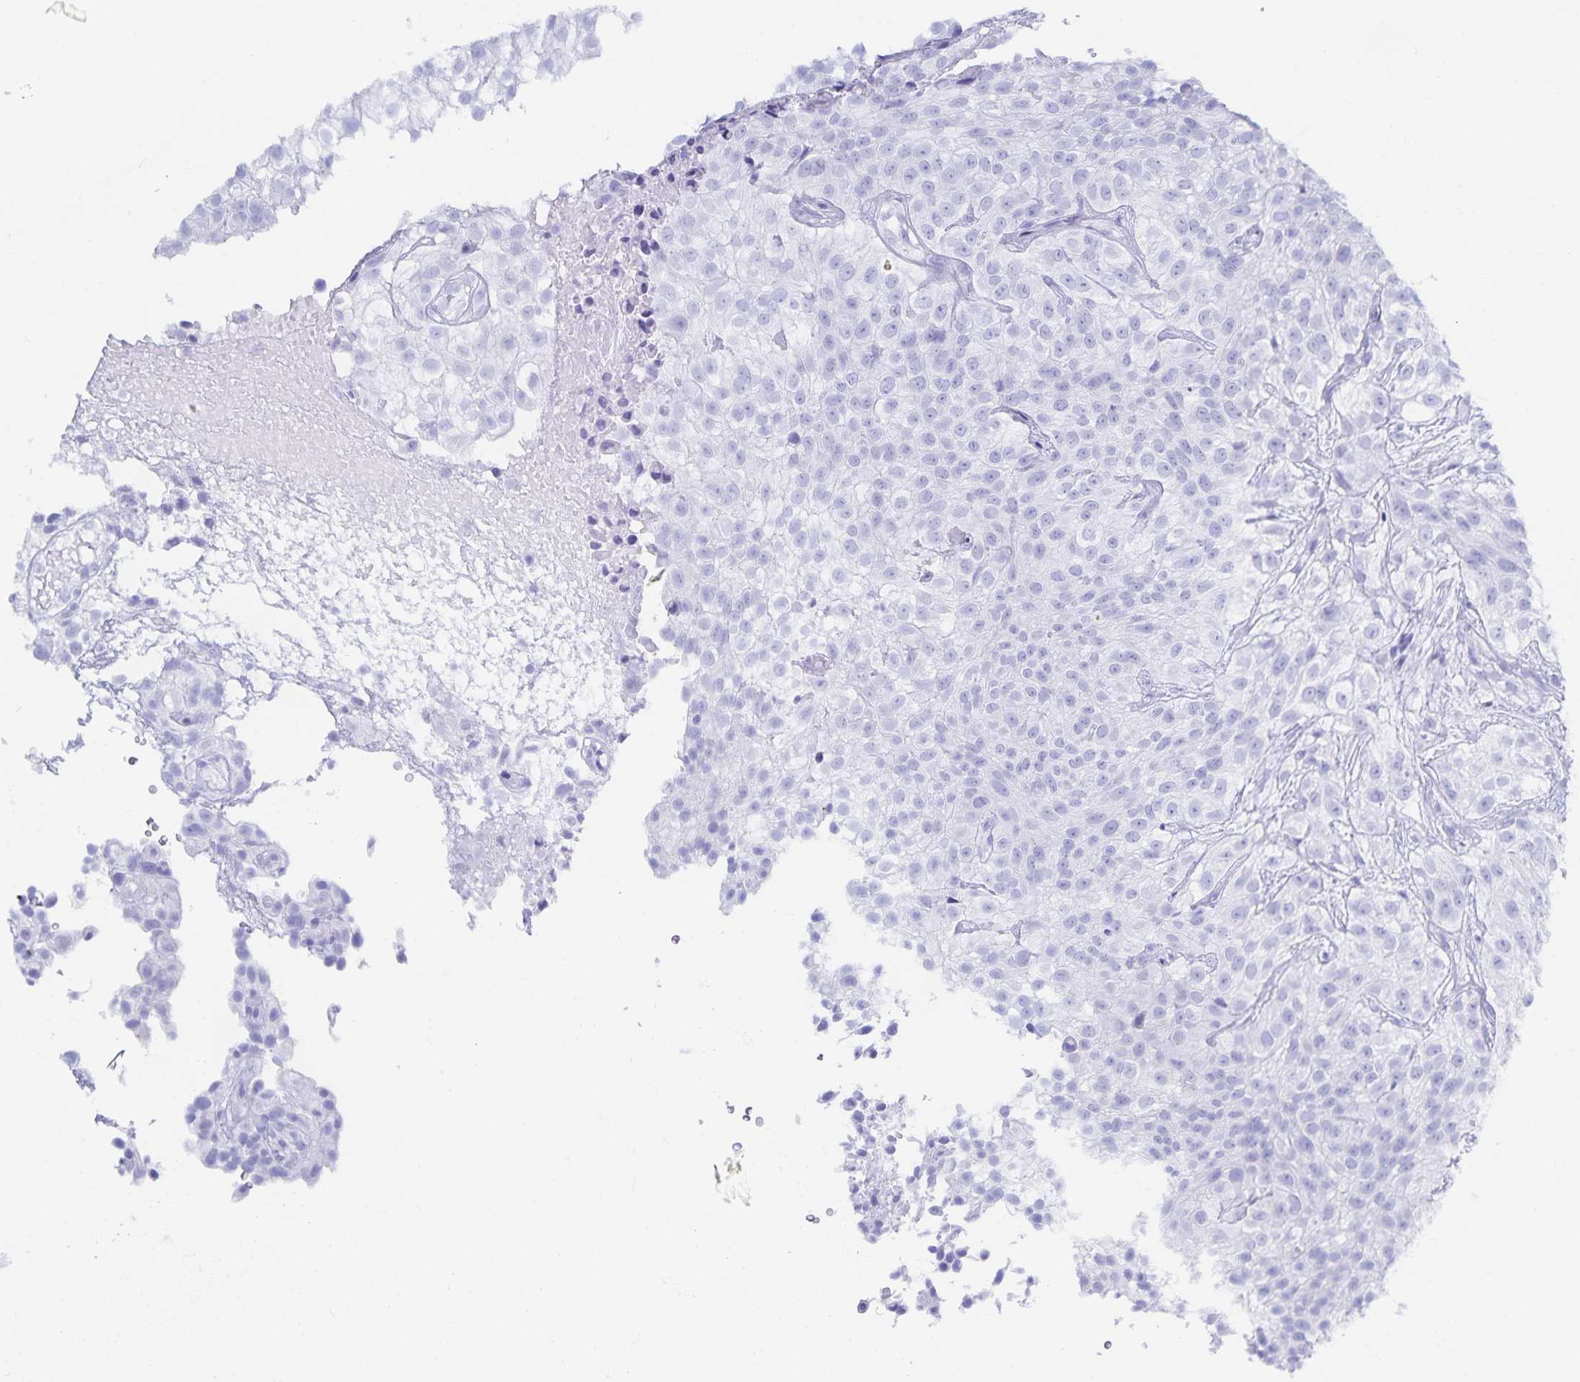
{"staining": {"intensity": "negative", "quantity": "none", "location": "none"}, "tissue": "urothelial cancer", "cell_type": "Tumor cells", "image_type": "cancer", "snomed": [{"axis": "morphology", "description": "Urothelial carcinoma, High grade"}, {"axis": "topography", "description": "Urinary bladder"}], "caption": "High-grade urothelial carcinoma was stained to show a protein in brown. There is no significant staining in tumor cells. (IHC, brightfield microscopy, high magnification).", "gene": "SNTN", "patient": {"sex": "male", "age": 56}}